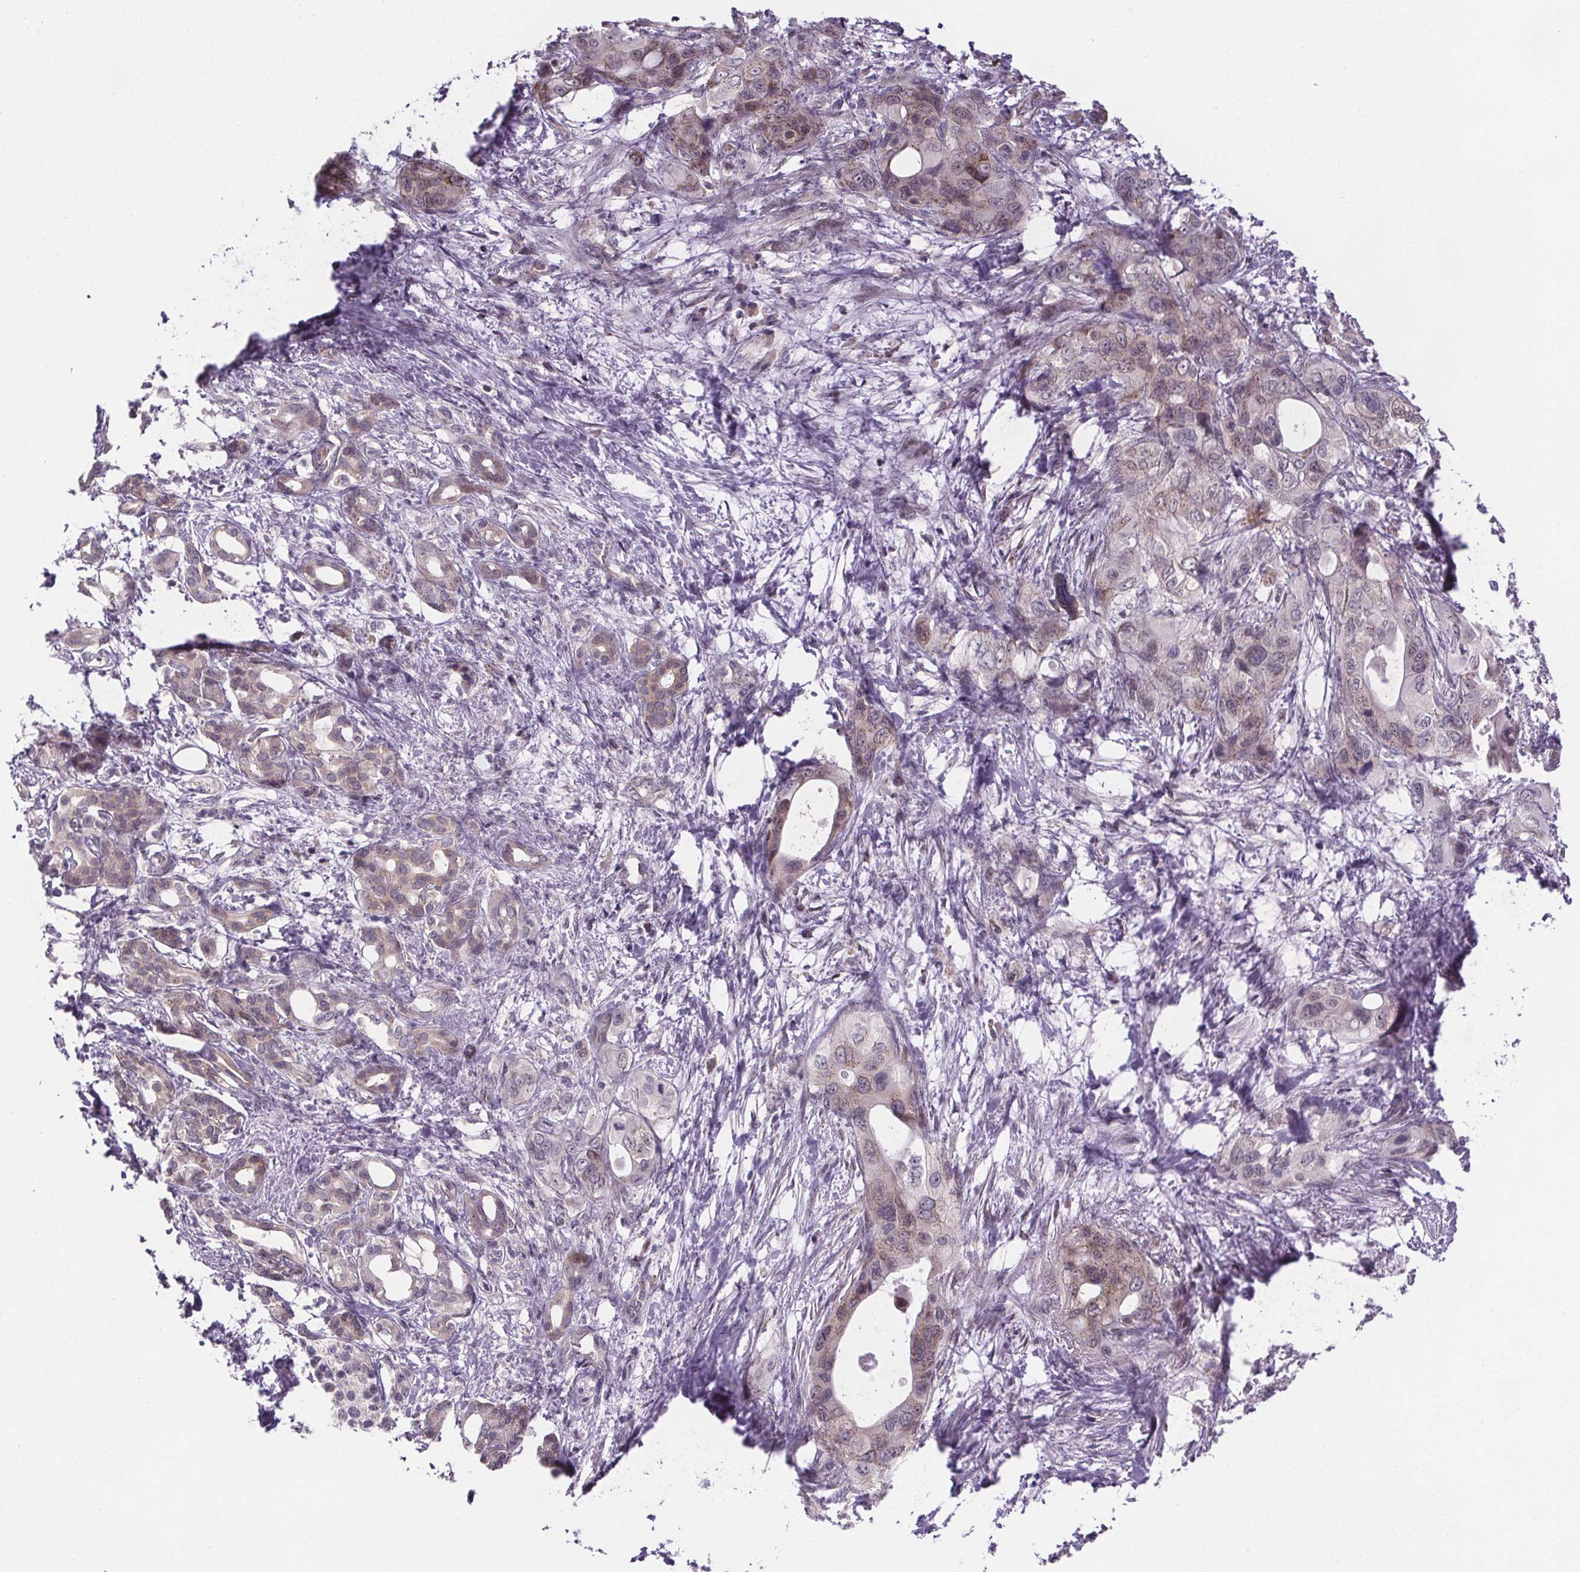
{"staining": {"intensity": "weak", "quantity": "<25%", "location": "cytoplasmic/membranous"}, "tissue": "pancreatic cancer", "cell_type": "Tumor cells", "image_type": "cancer", "snomed": [{"axis": "morphology", "description": "Adenocarcinoma, NOS"}, {"axis": "topography", "description": "Pancreas"}], "caption": "Immunohistochemical staining of pancreatic adenocarcinoma demonstrates no significant positivity in tumor cells.", "gene": "TTC12", "patient": {"sex": "male", "age": 71}}